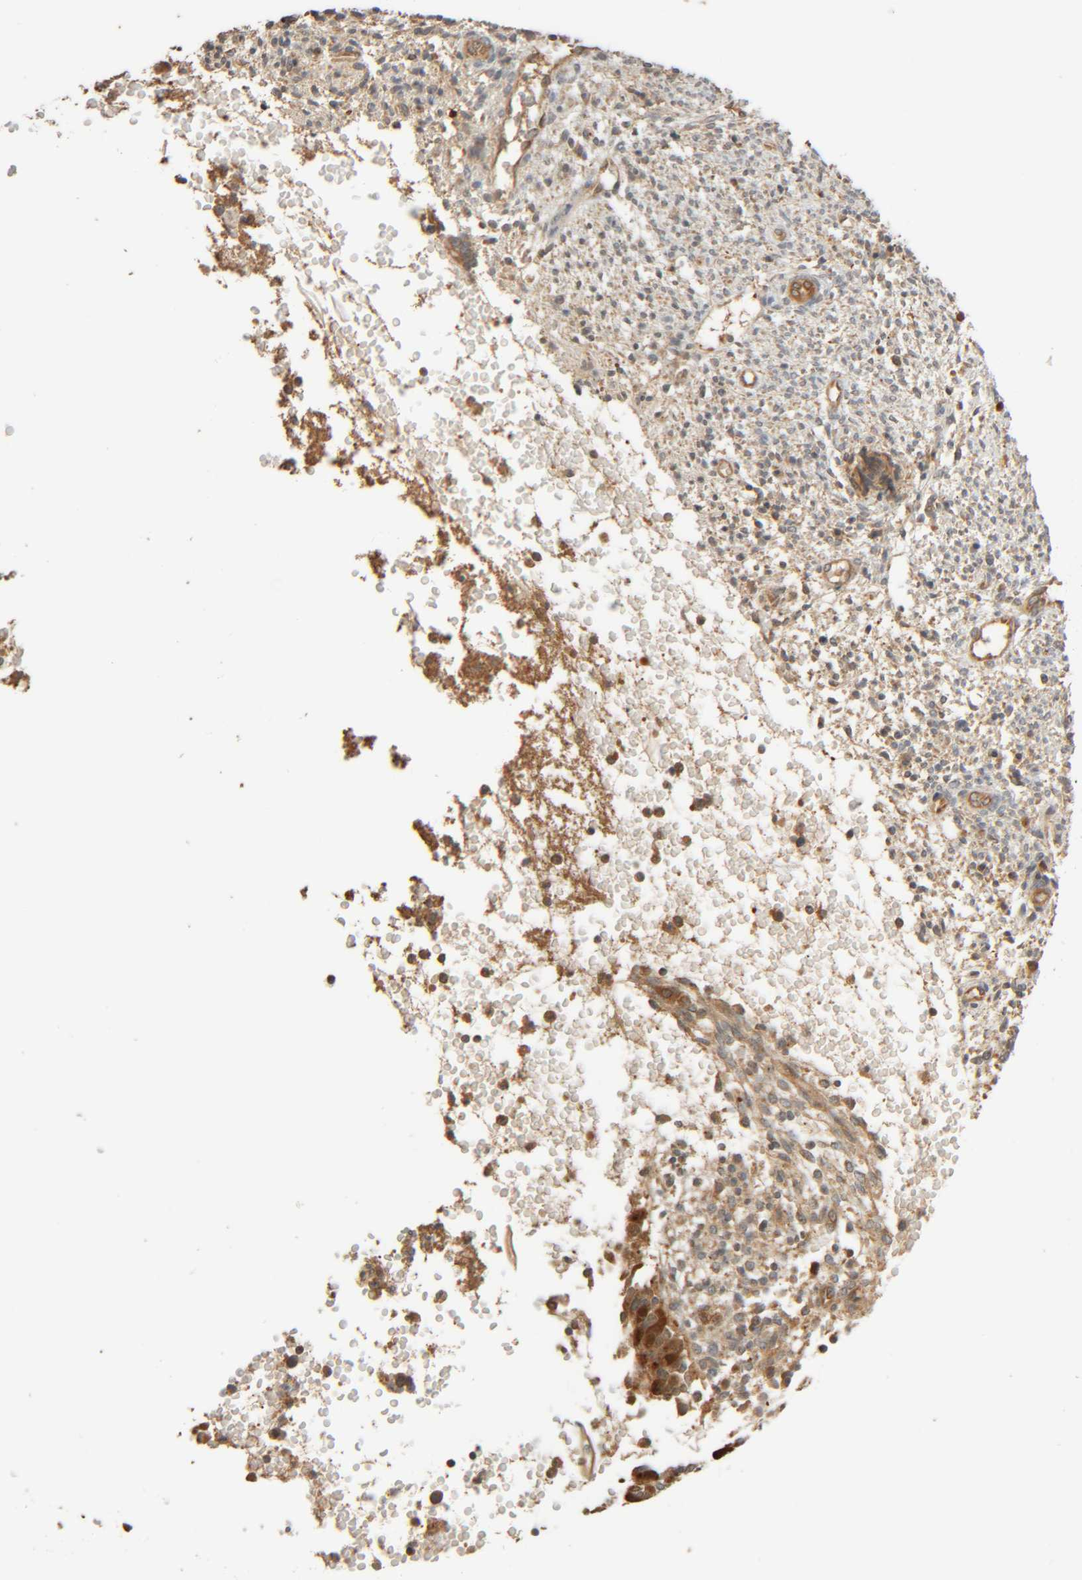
{"staining": {"intensity": "moderate", "quantity": ">75%", "location": "cytoplasmic/membranous"}, "tissue": "endometrium", "cell_type": "Cells in endometrial stroma", "image_type": "normal", "snomed": [{"axis": "morphology", "description": "Normal tissue, NOS"}, {"axis": "topography", "description": "Endometrium"}], "caption": "Endometrium stained with DAB IHC reveals medium levels of moderate cytoplasmic/membranous positivity in approximately >75% of cells in endometrial stroma.", "gene": "TMEM192", "patient": {"sex": "female", "age": 35}}